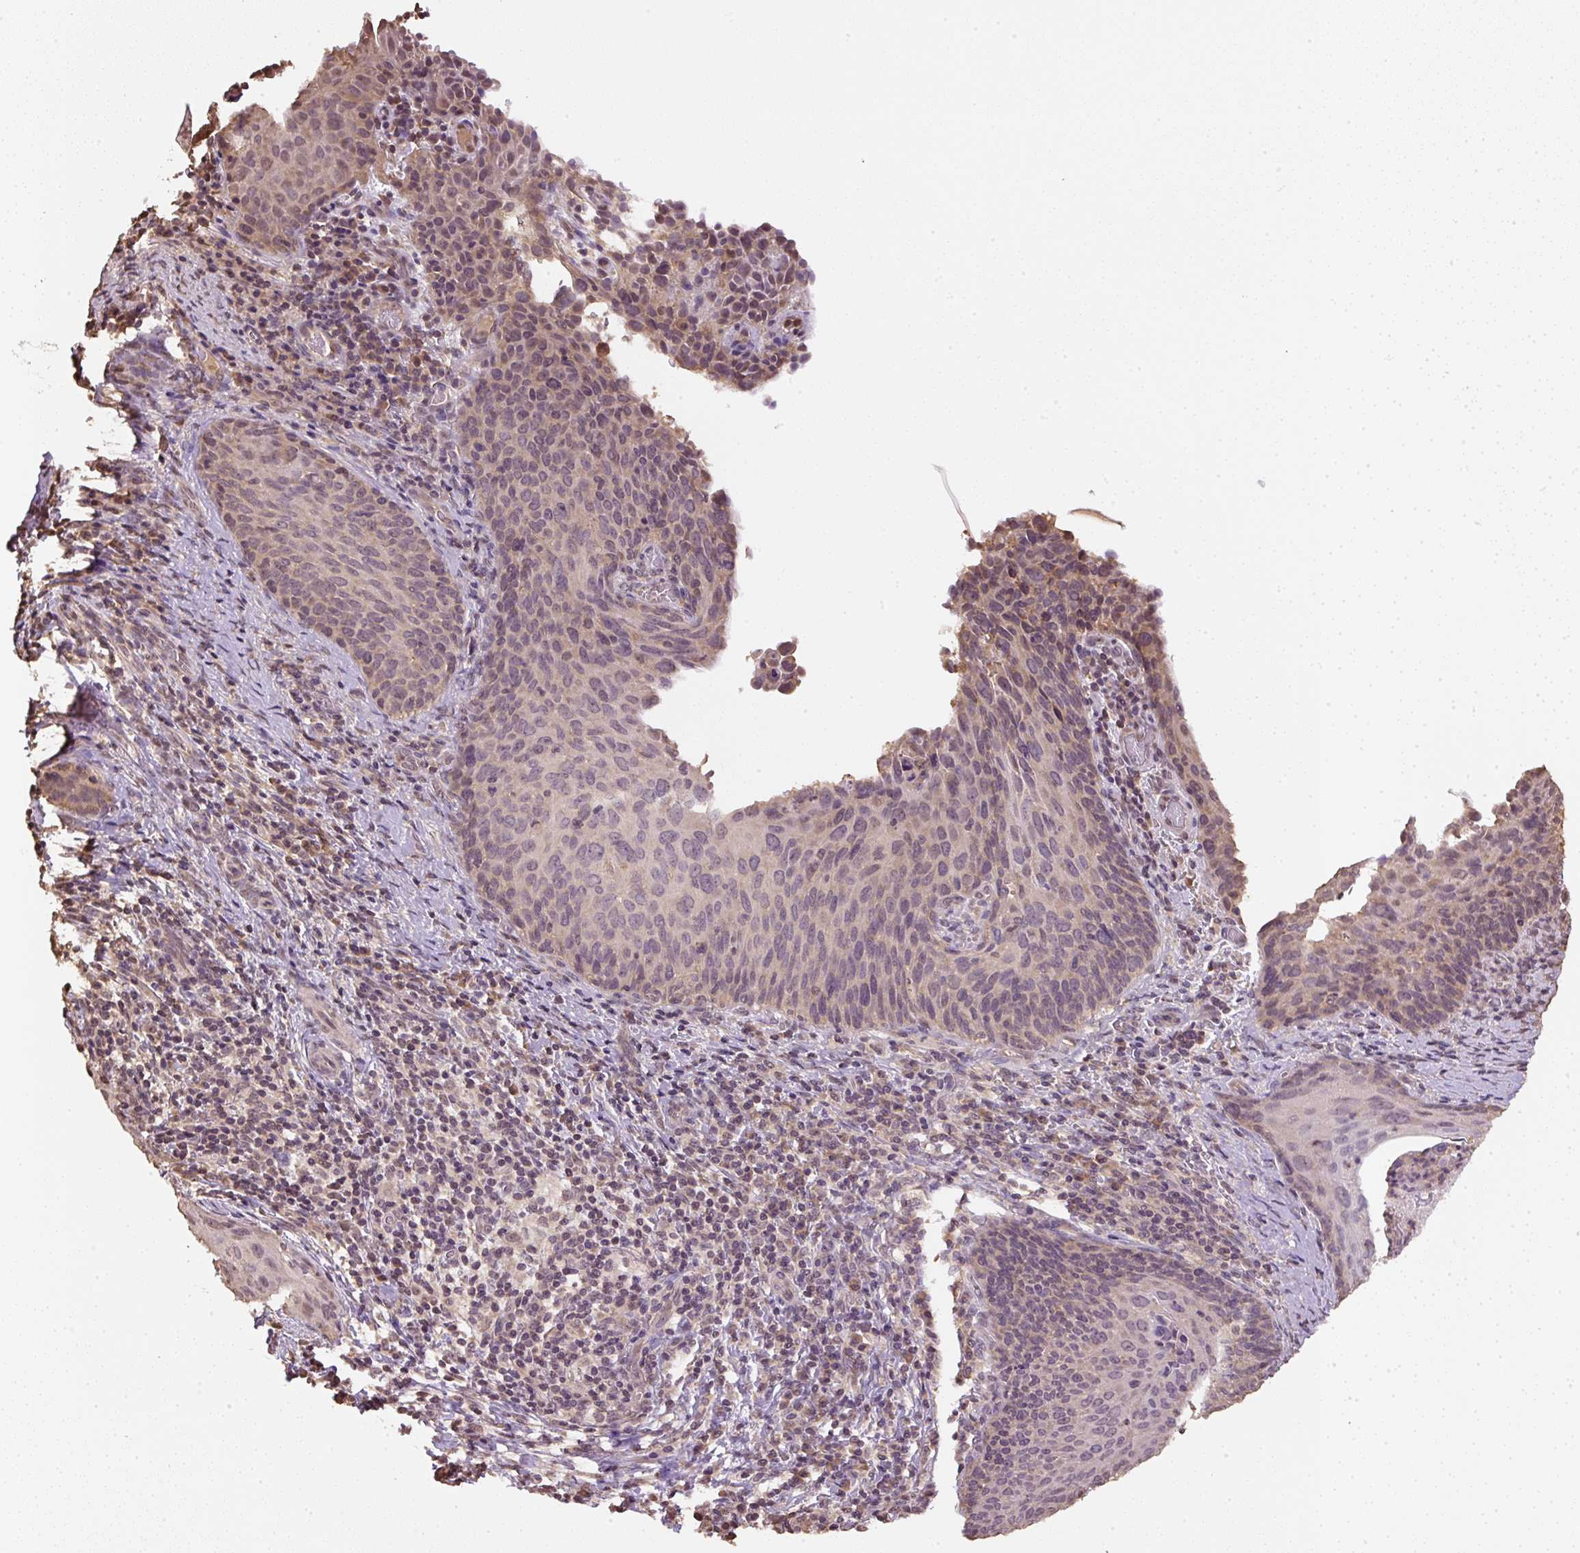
{"staining": {"intensity": "weak", "quantity": "25%-75%", "location": "cytoplasmic/membranous,nuclear"}, "tissue": "cervical cancer", "cell_type": "Tumor cells", "image_type": "cancer", "snomed": [{"axis": "morphology", "description": "Squamous cell carcinoma, NOS"}, {"axis": "morphology", "description": "Adenocarcinoma, NOS"}, {"axis": "topography", "description": "Cervix"}], "caption": "Immunohistochemistry image of neoplastic tissue: human cervical adenocarcinoma stained using immunohistochemistry demonstrates low levels of weak protein expression localized specifically in the cytoplasmic/membranous and nuclear of tumor cells, appearing as a cytoplasmic/membranous and nuclear brown color.", "gene": "TMEM170B", "patient": {"sex": "female", "age": 52}}